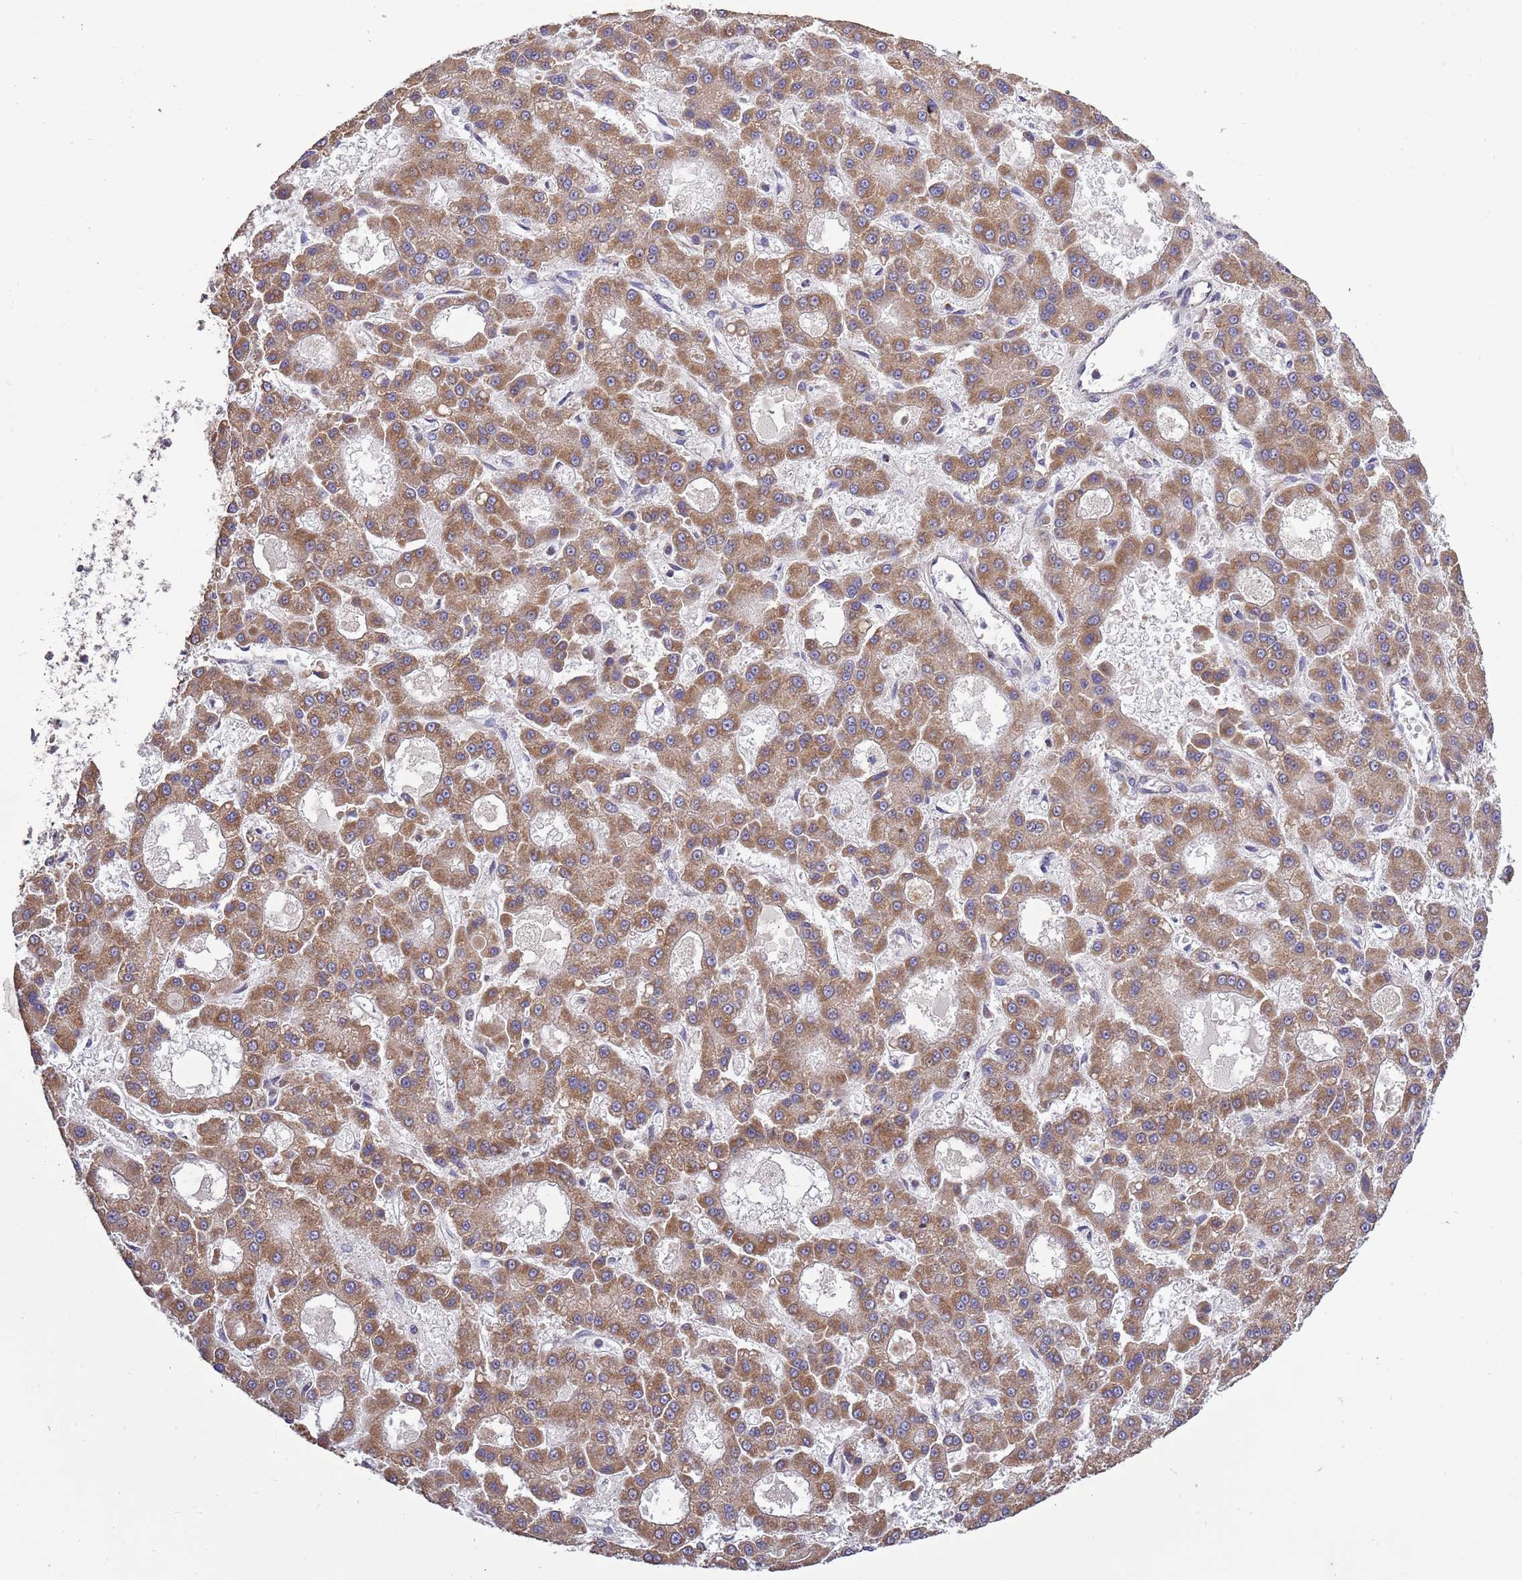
{"staining": {"intensity": "moderate", "quantity": ">75%", "location": "cytoplasmic/membranous"}, "tissue": "liver cancer", "cell_type": "Tumor cells", "image_type": "cancer", "snomed": [{"axis": "morphology", "description": "Carcinoma, Hepatocellular, NOS"}, {"axis": "topography", "description": "Liver"}], "caption": "Tumor cells reveal medium levels of moderate cytoplasmic/membranous expression in about >75% of cells in liver cancer. (DAB = brown stain, brightfield microscopy at high magnification).", "gene": "IRS4", "patient": {"sex": "male", "age": 70}}